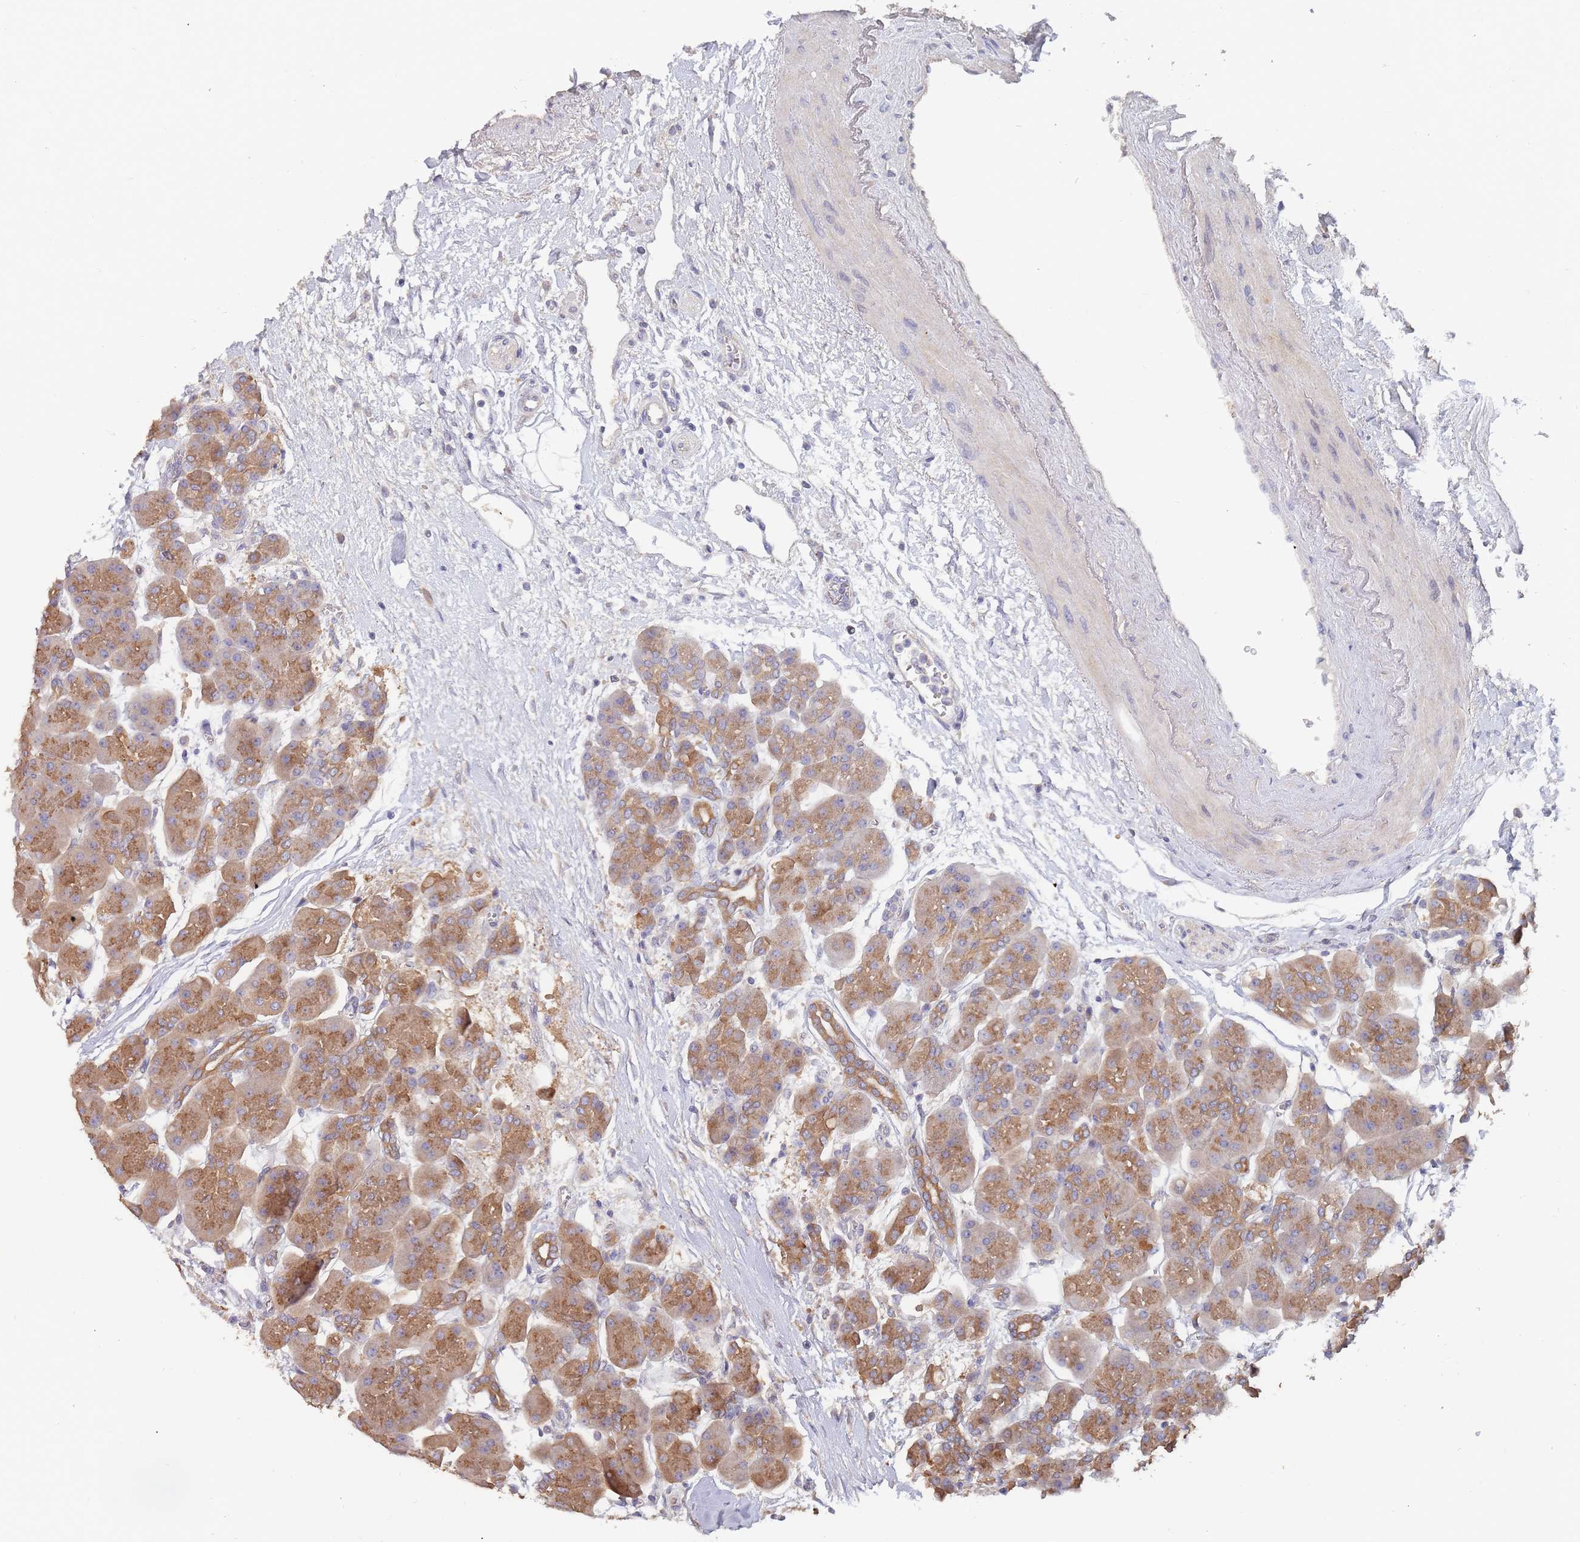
{"staining": {"intensity": "moderate", "quantity": ">75%", "location": "cytoplasmic/membranous"}, "tissue": "pancreas", "cell_type": "Exocrine glandular cells", "image_type": "normal", "snomed": [{"axis": "morphology", "description": "Normal tissue, NOS"}, {"axis": "topography", "description": "Pancreas"}], "caption": "Moderate cytoplasmic/membranous staining for a protein is seen in about >75% of exocrine glandular cells of normal pancreas using immunohistochemistry.", "gene": "SLC35F5", "patient": {"sex": "male", "age": 66}}